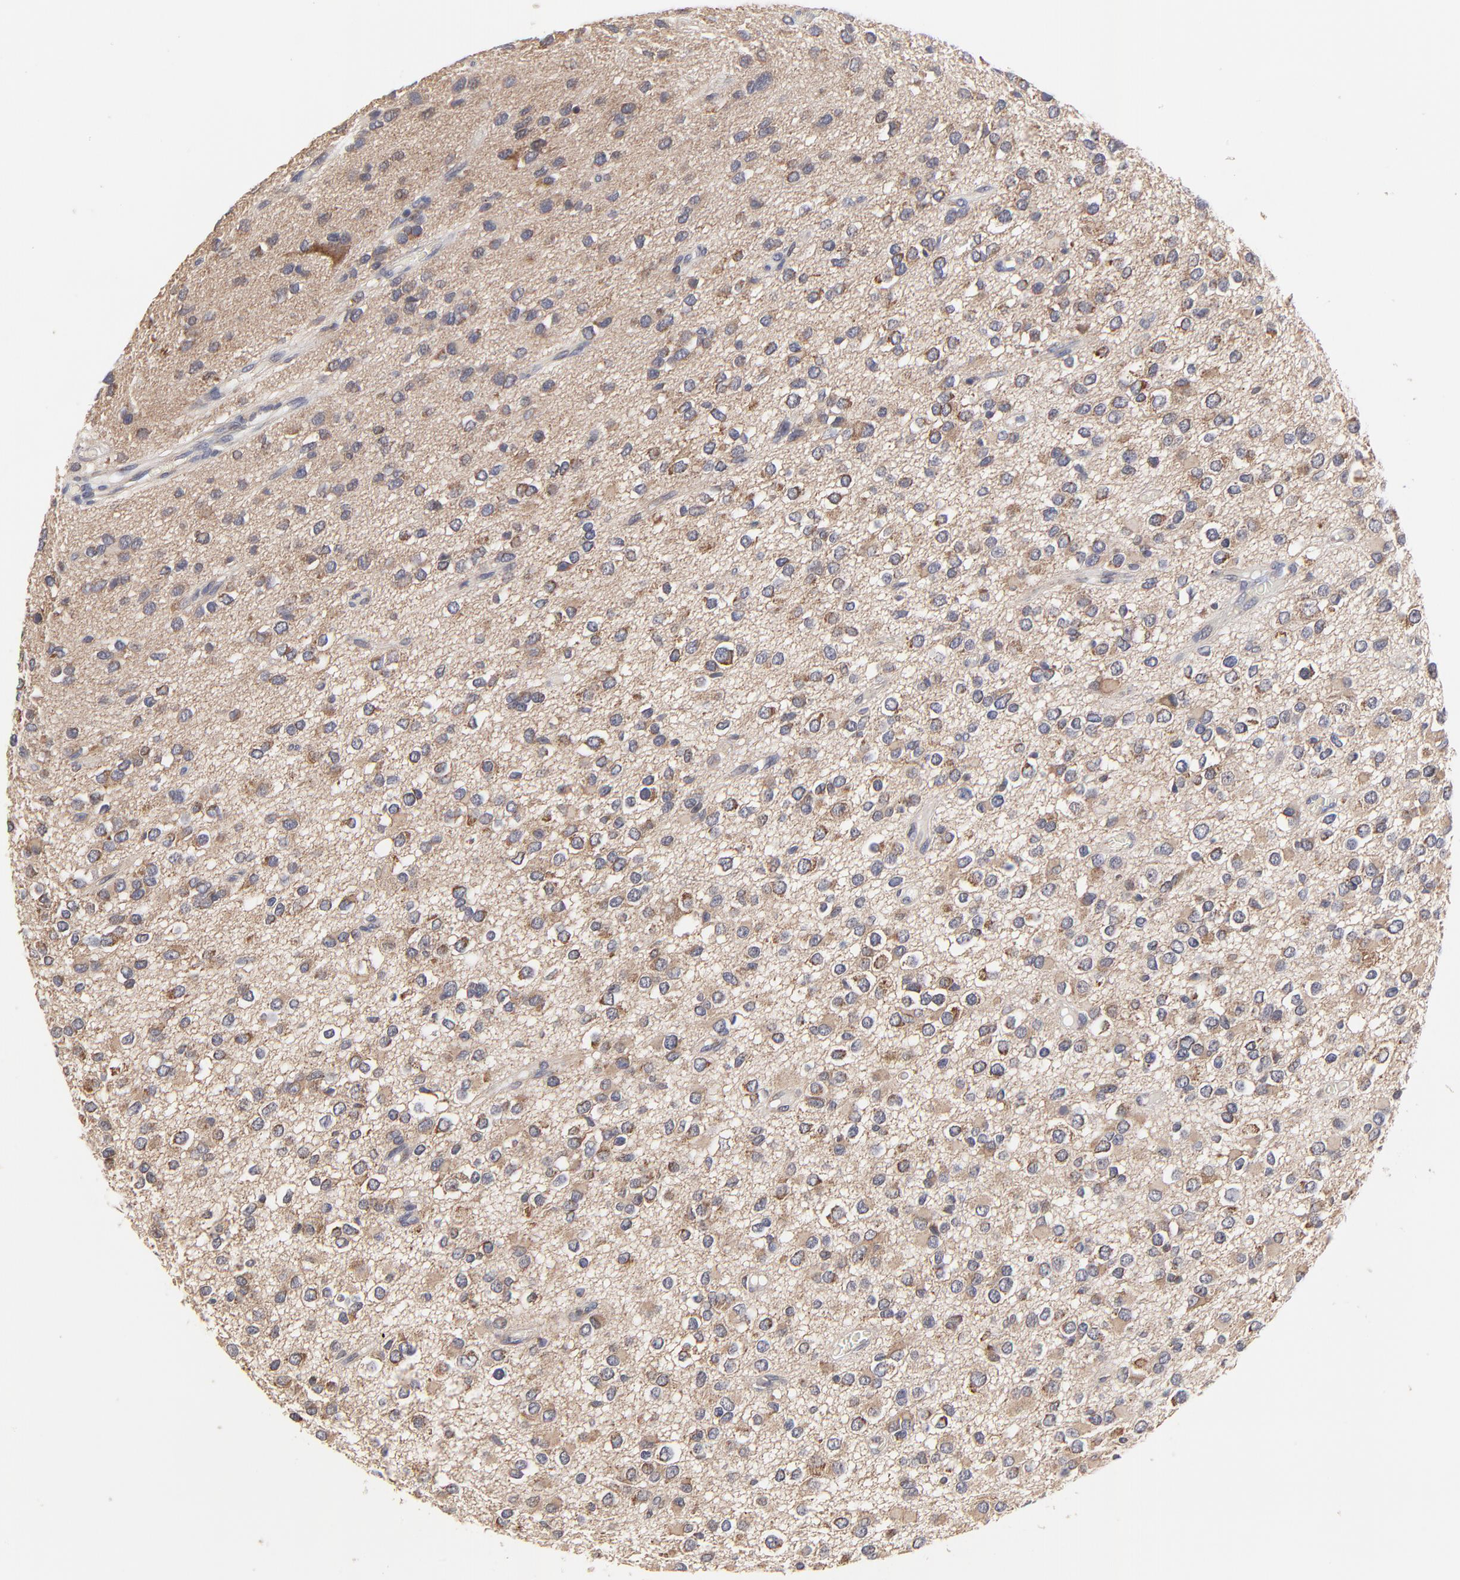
{"staining": {"intensity": "weak", "quantity": "<25%", "location": "cytoplasmic/membranous"}, "tissue": "glioma", "cell_type": "Tumor cells", "image_type": "cancer", "snomed": [{"axis": "morphology", "description": "Glioma, malignant, Low grade"}, {"axis": "topography", "description": "Brain"}], "caption": "Photomicrograph shows no protein expression in tumor cells of glioma tissue.", "gene": "ZNF550", "patient": {"sex": "male", "age": 42}}